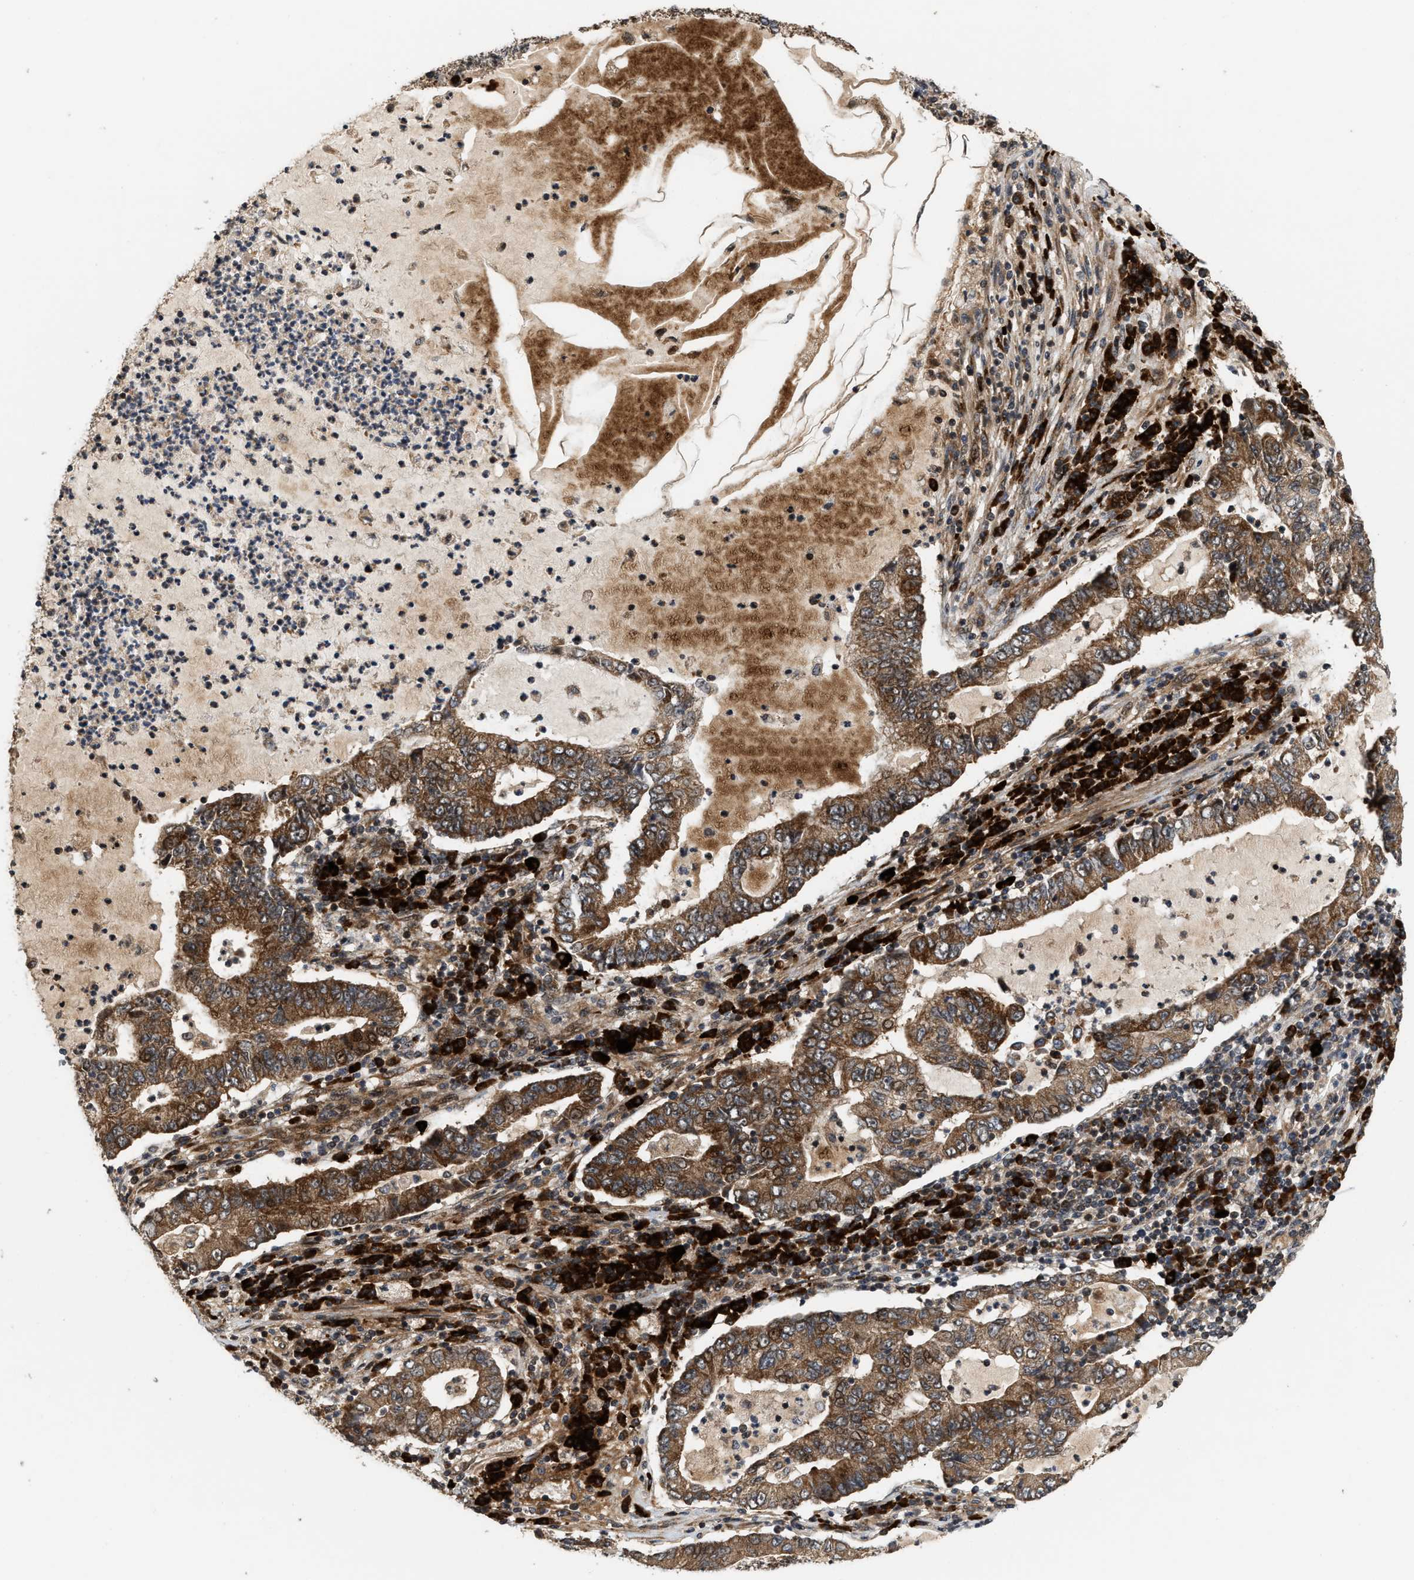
{"staining": {"intensity": "moderate", "quantity": ">75%", "location": "cytoplasmic/membranous,nuclear"}, "tissue": "lung cancer", "cell_type": "Tumor cells", "image_type": "cancer", "snomed": [{"axis": "morphology", "description": "Adenocarcinoma, NOS"}, {"axis": "topography", "description": "Lung"}], "caption": "Immunohistochemistry (IHC) staining of lung cancer, which demonstrates medium levels of moderate cytoplasmic/membranous and nuclear positivity in about >75% of tumor cells indicating moderate cytoplasmic/membranous and nuclear protein expression. The staining was performed using DAB (3,3'-diaminobenzidine) (brown) for protein detection and nuclei were counterstained in hematoxylin (blue).", "gene": "ELP2", "patient": {"sex": "female", "age": 51}}